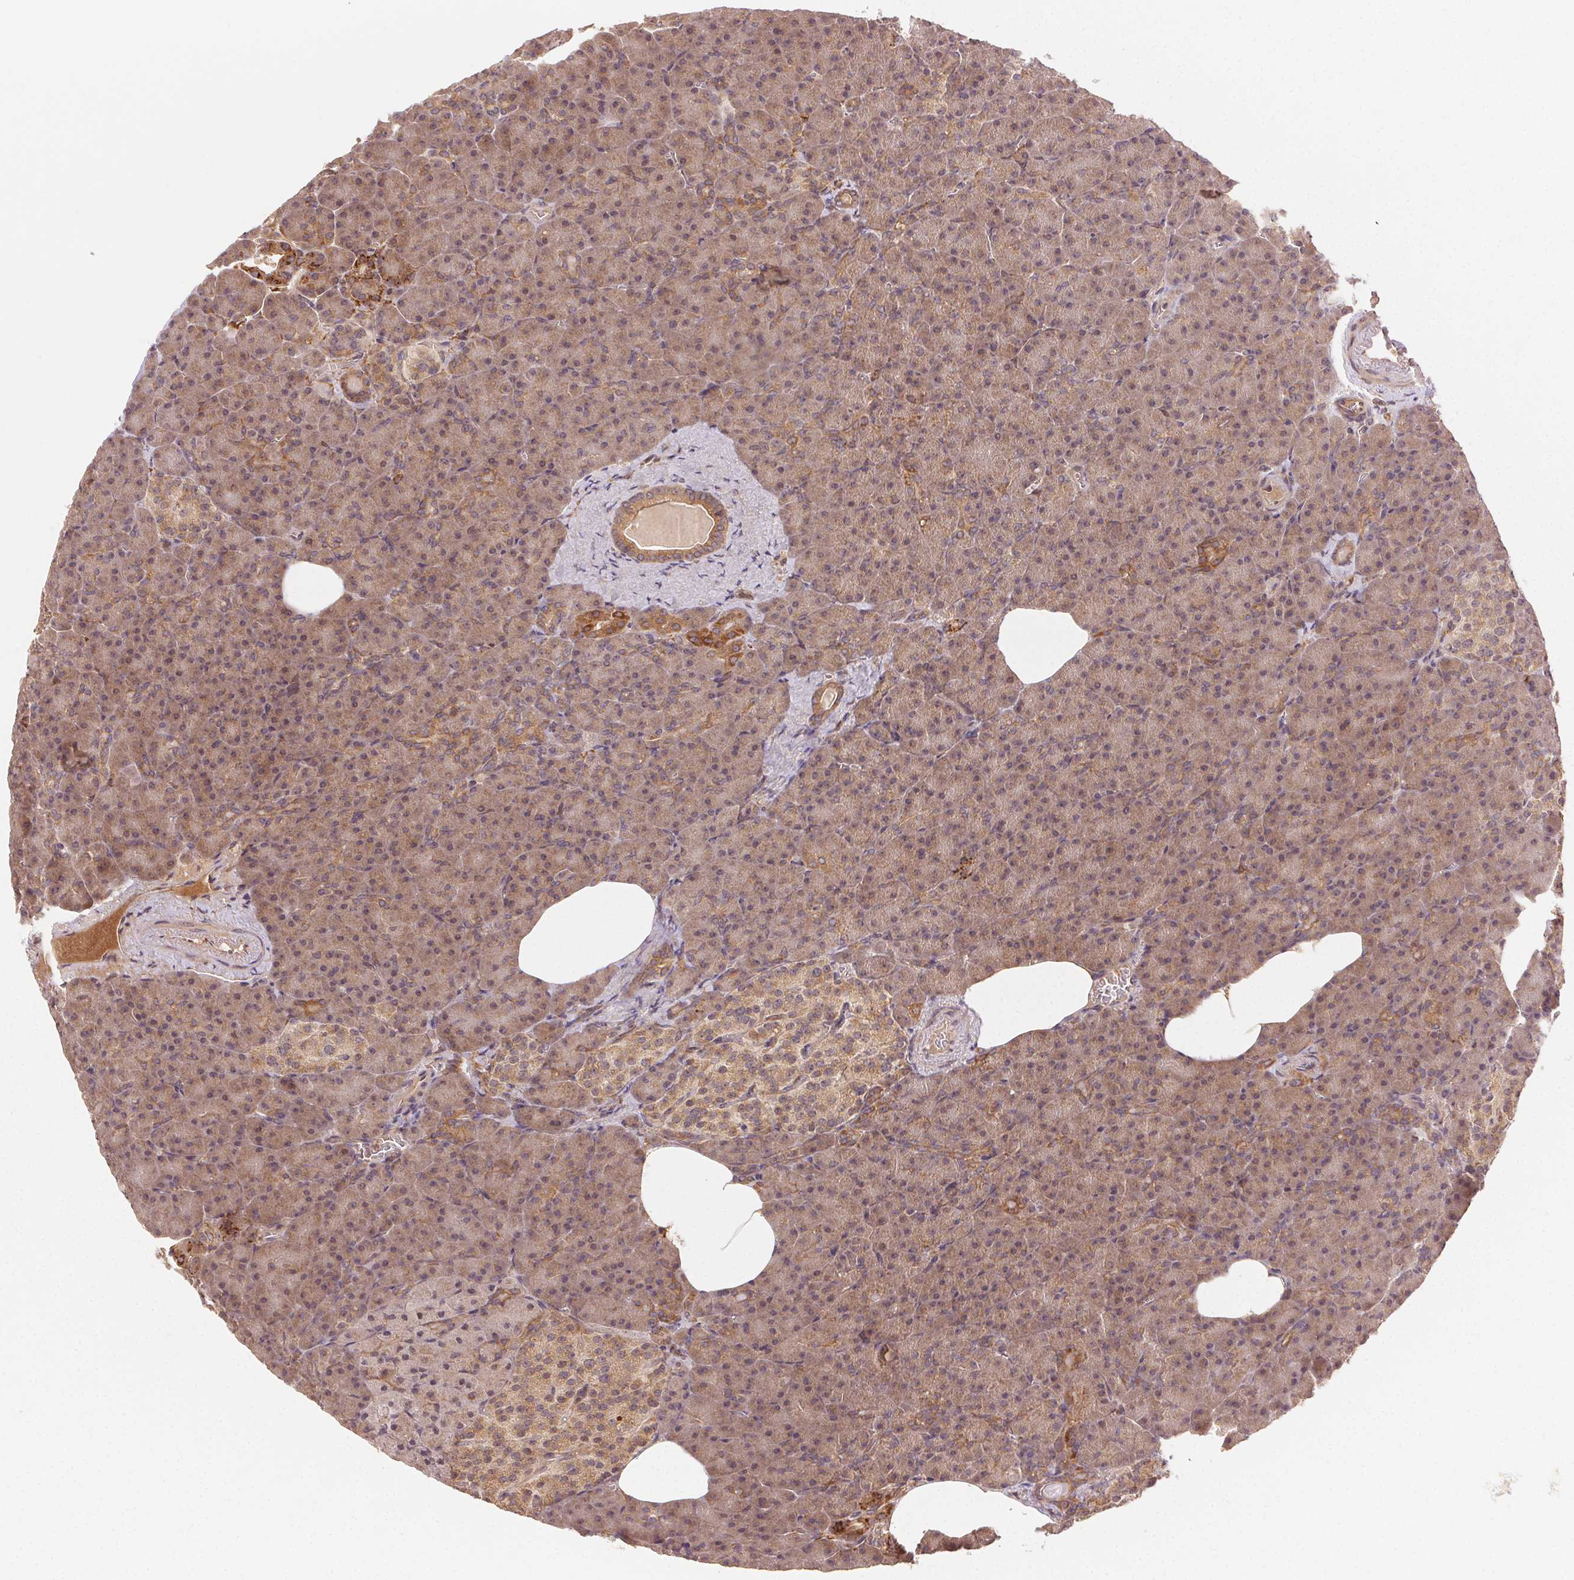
{"staining": {"intensity": "moderate", "quantity": ">75%", "location": "cytoplasmic/membranous"}, "tissue": "pancreas", "cell_type": "Exocrine glandular cells", "image_type": "normal", "snomed": [{"axis": "morphology", "description": "Normal tissue, NOS"}, {"axis": "topography", "description": "Pancreas"}], "caption": "Pancreas stained with immunohistochemistry (IHC) shows moderate cytoplasmic/membranous positivity in about >75% of exocrine glandular cells.", "gene": "KLHL15", "patient": {"sex": "female", "age": 74}}